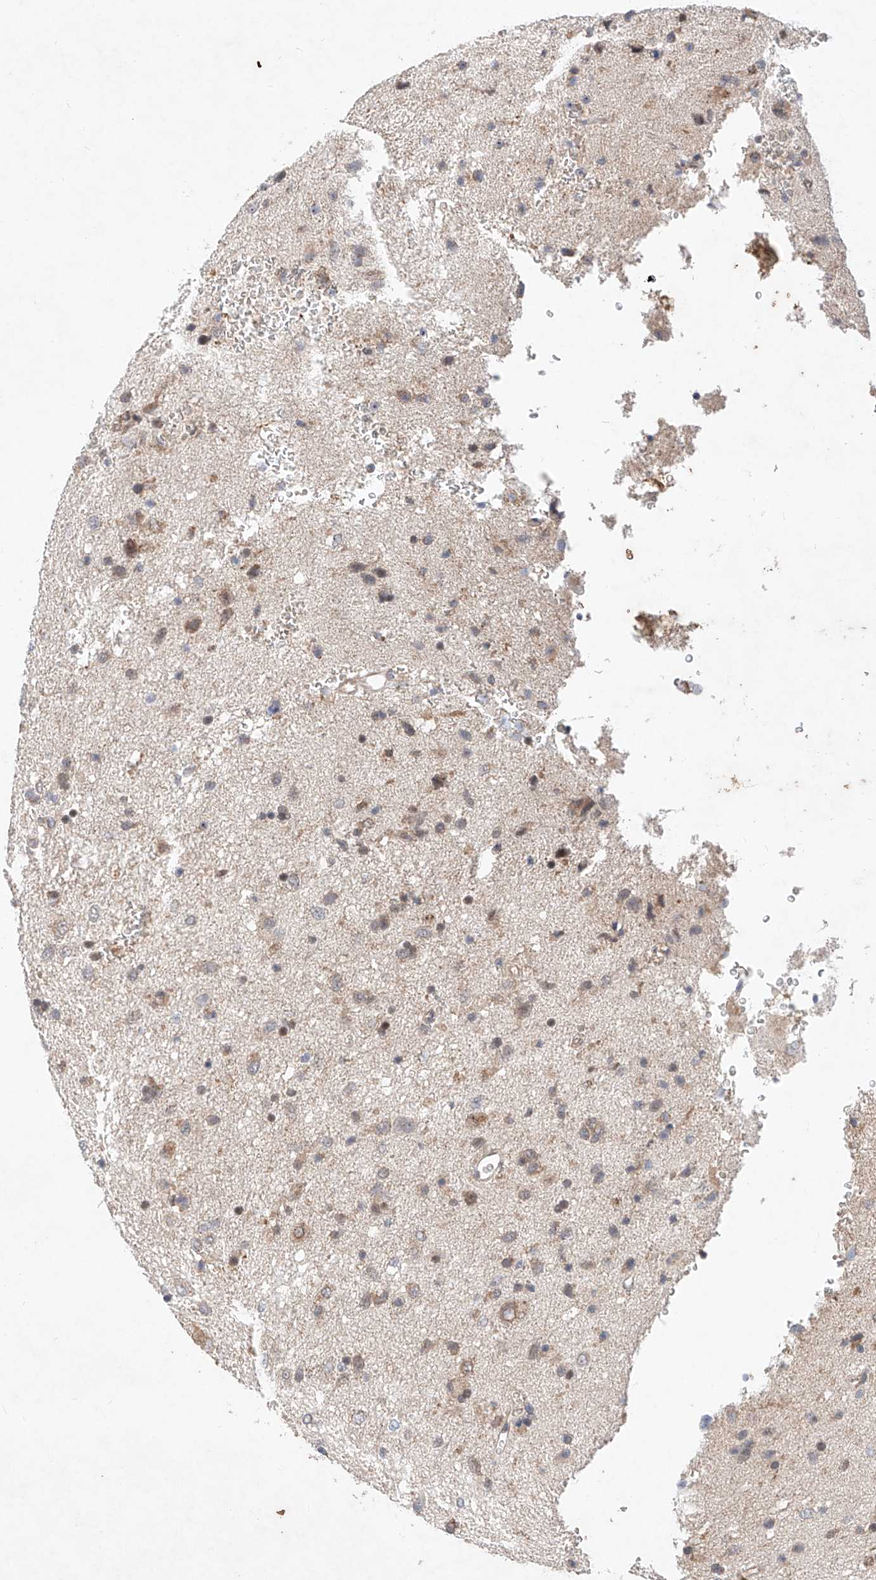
{"staining": {"intensity": "weak", "quantity": "<25%", "location": "cytoplasmic/membranous"}, "tissue": "glioma", "cell_type": "Tumor cells", "image_type": "cancer", "snomed": [{"axis": "morphology", "description": "Glioma, malignant, Low grade"}, {"axis": "topography", "description": "Brain"}], "caption": "Histopathology image shows no significant protein staining in tumor cells of glioma.", "gene": "FASTK", "patient": {"sex": "male", "age": 77}}